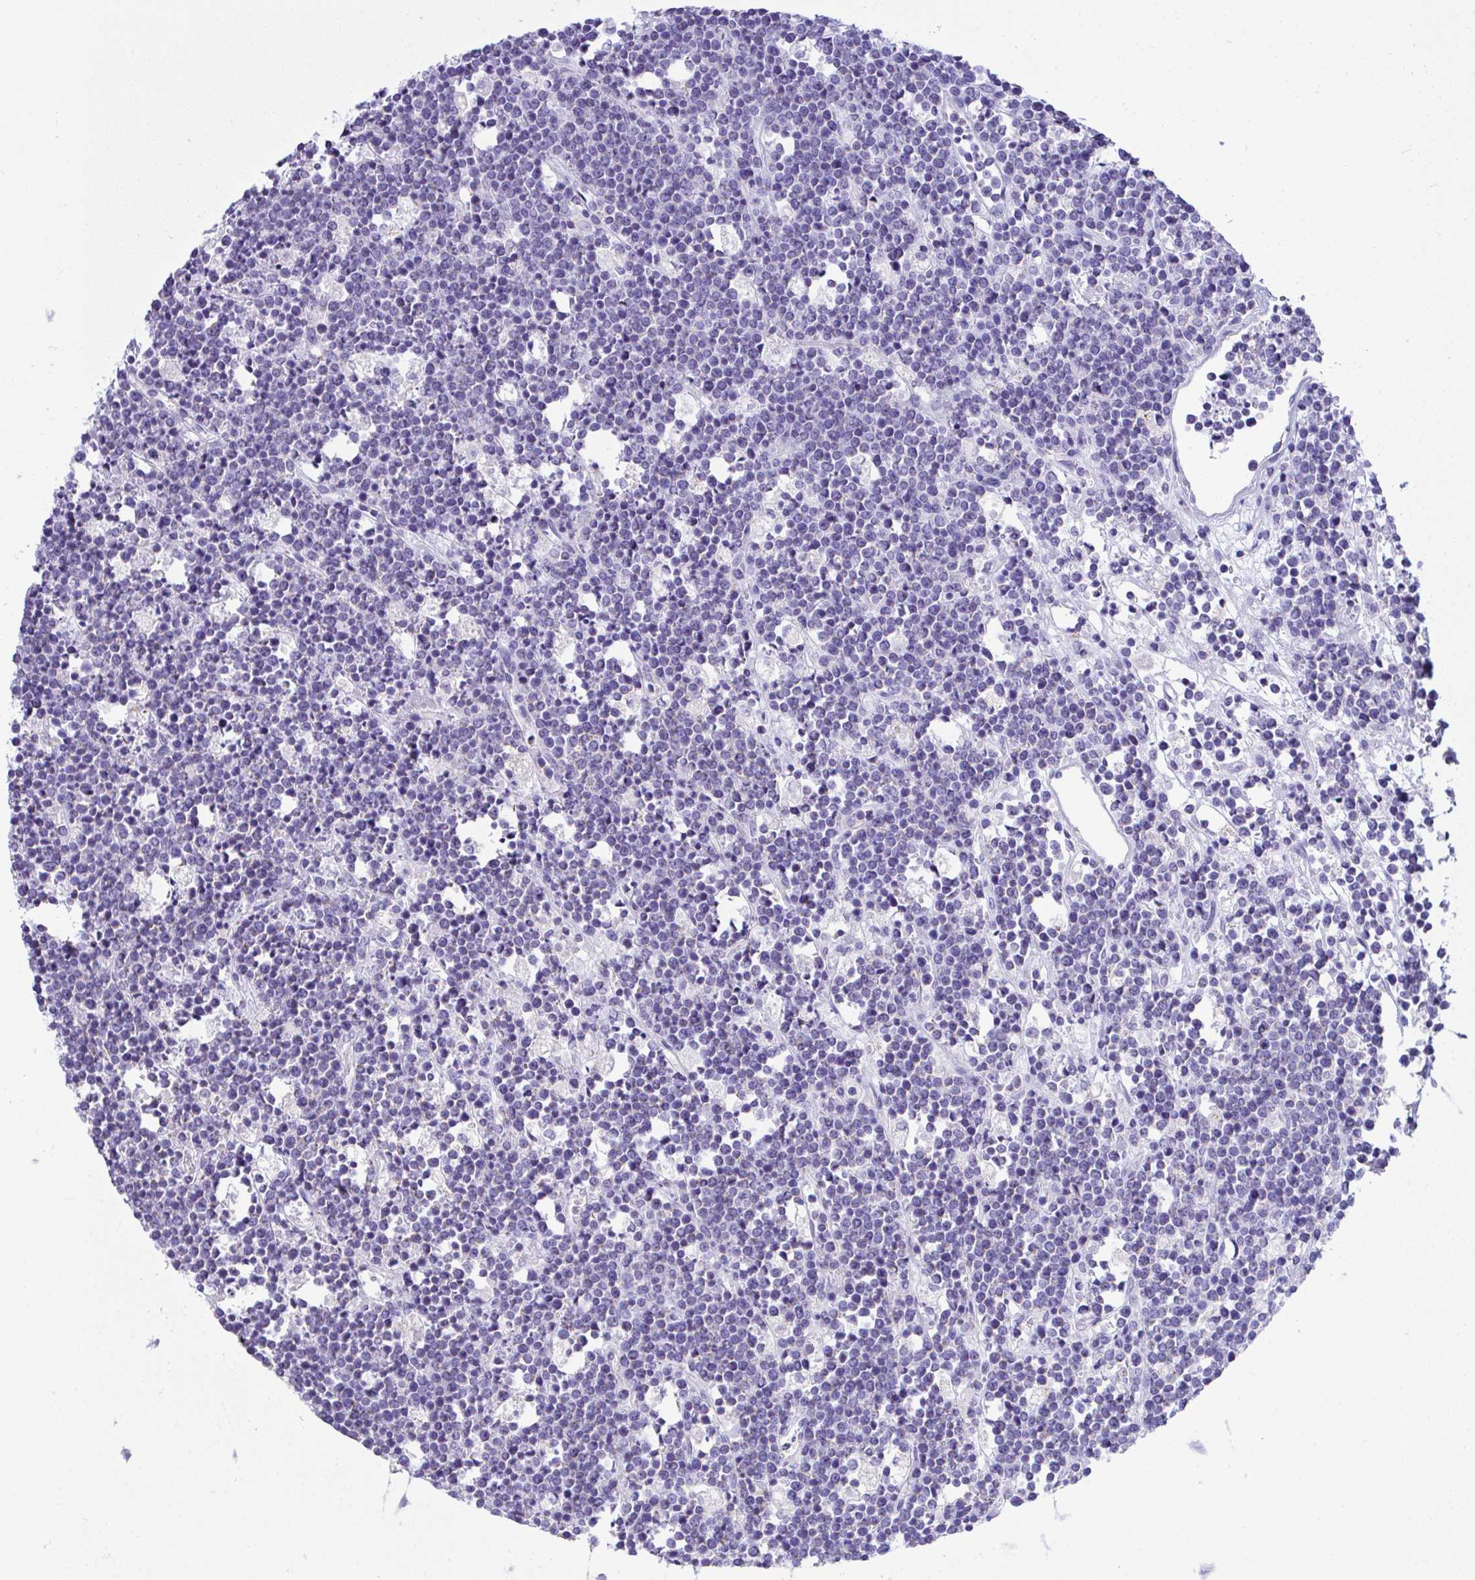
{"staining": {"intensity": "negative", "quantity": "none", "location": "none"}, "tissue": "lymphoma", "cell_type": "Tumor cells", "image_type": "cancer", "snomed": [{"axis": "morphology", "description": "Malignant lymphoma, non-Hodgkin's type, High grade"}, {"axis": "topography", "description": "Ovary"}], "caption": "High-grade malignant lymphoma, non-Hodgkin's type was stained to show a protein in brown. There is no significant expression in tumor cells. (Brightfield microscopy of DAB immunohistochemistry at high magnification).", "gene": "NLRP8", "patient": {"sex": "female", "age": 56}}